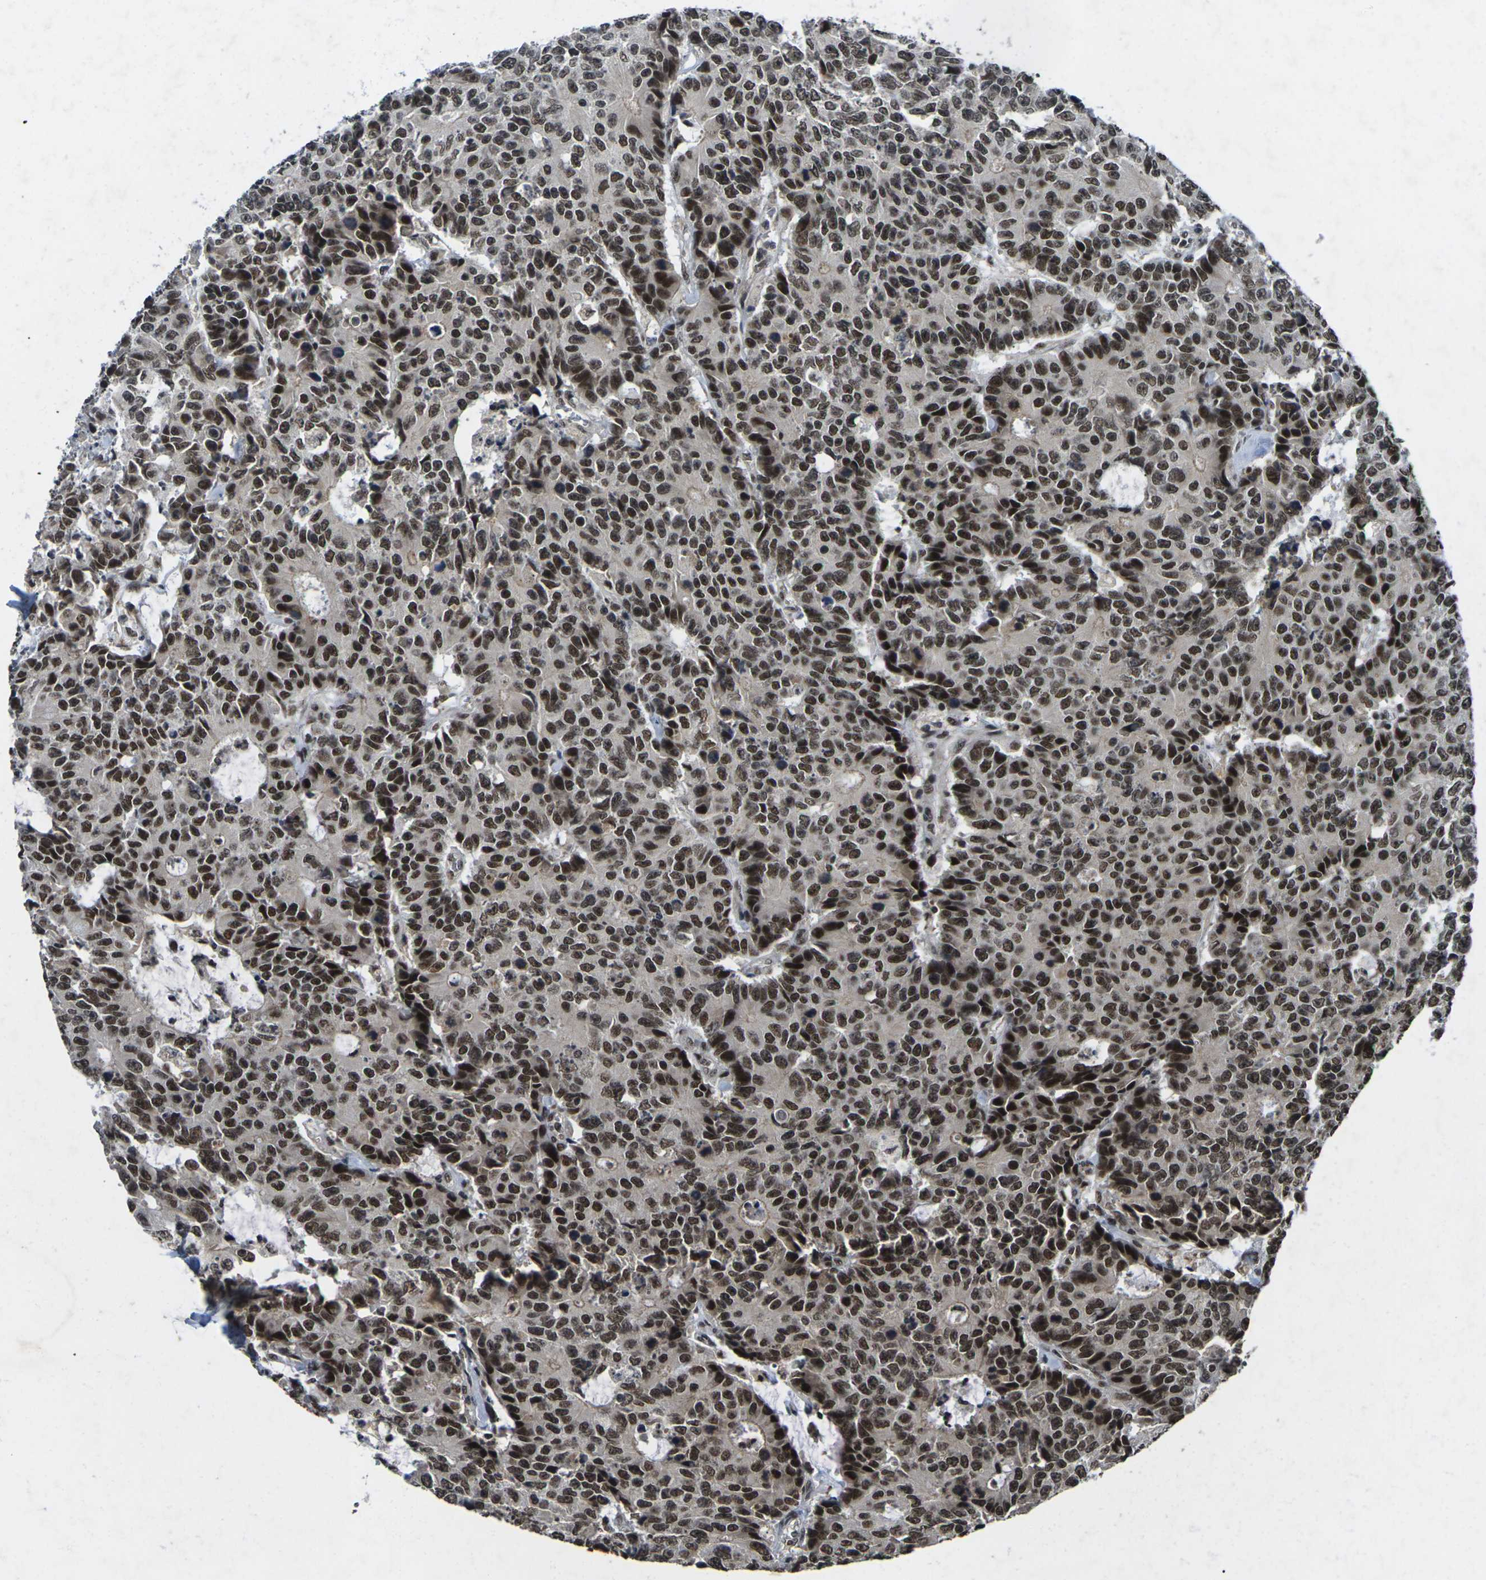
{"staining": {"intensity": "strong", "quantity": ">75%", "location": "nuclear"}, "tissue": "colorectal cancer", "cell_type": "Tumor cells", "image_type": "cancer", "snomed": [{"axis": "morphology", "description": "Adenocarcinoma, NOS"}, {"axis": "topography", "description": "Colon"}], "caption": "Approximately >75% of tumor cells in human colorectal cancer exhibit strong nuclear protein positivity as visualized by brown immunohistochemical staining.", "gene": "NELFA", "patient": {"sex": "female", "age": 86}}